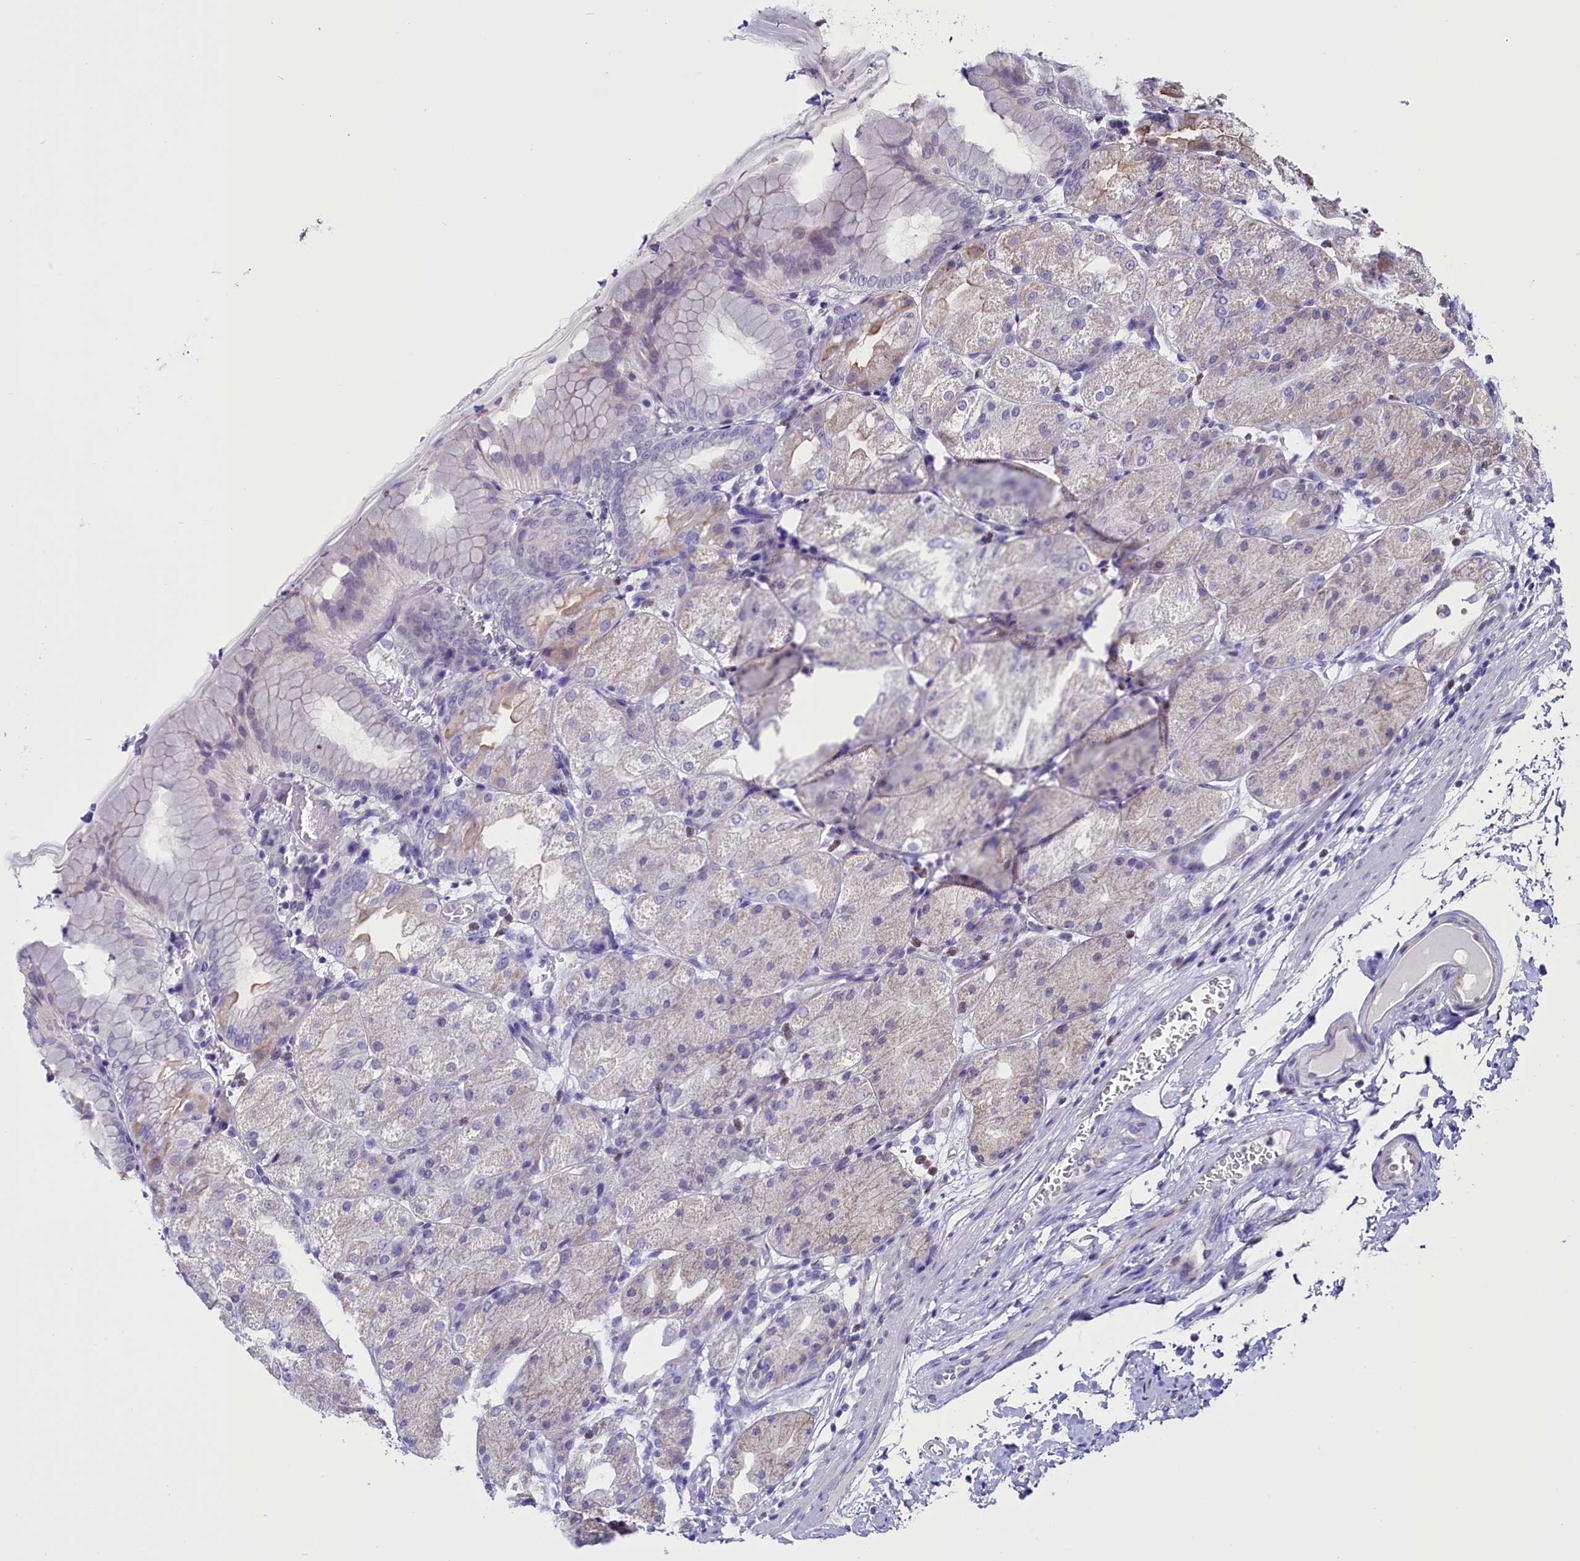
{"staining": {"intensity": "weak", "quantity": "<25%", "location": "cytoplasmic/membranous"}, "tissue": "stomach", "cell_type": "Glandular cells", "image_type": "normal", "snomed": [{"axis": "morphology", "description": "Normal tissue, NOS"}, {"axis": "topography", "description": "Stomach, upper"}, {"axis": "topography", "description": "Stomach, lower"}], "caption": "This micrograph is of normal stomach stained with immunohistochemistry to label a protein in brown with the nuclei are counter-stained blue. There is no positivity in glandular cells. (Stains: DAB immunohistochemistry with hematoxylin counter stain, Microscopy: brightfield microscopy at high magnification).", "gene": "PDILT", "patient": {"sex": "male", "age": 62}}